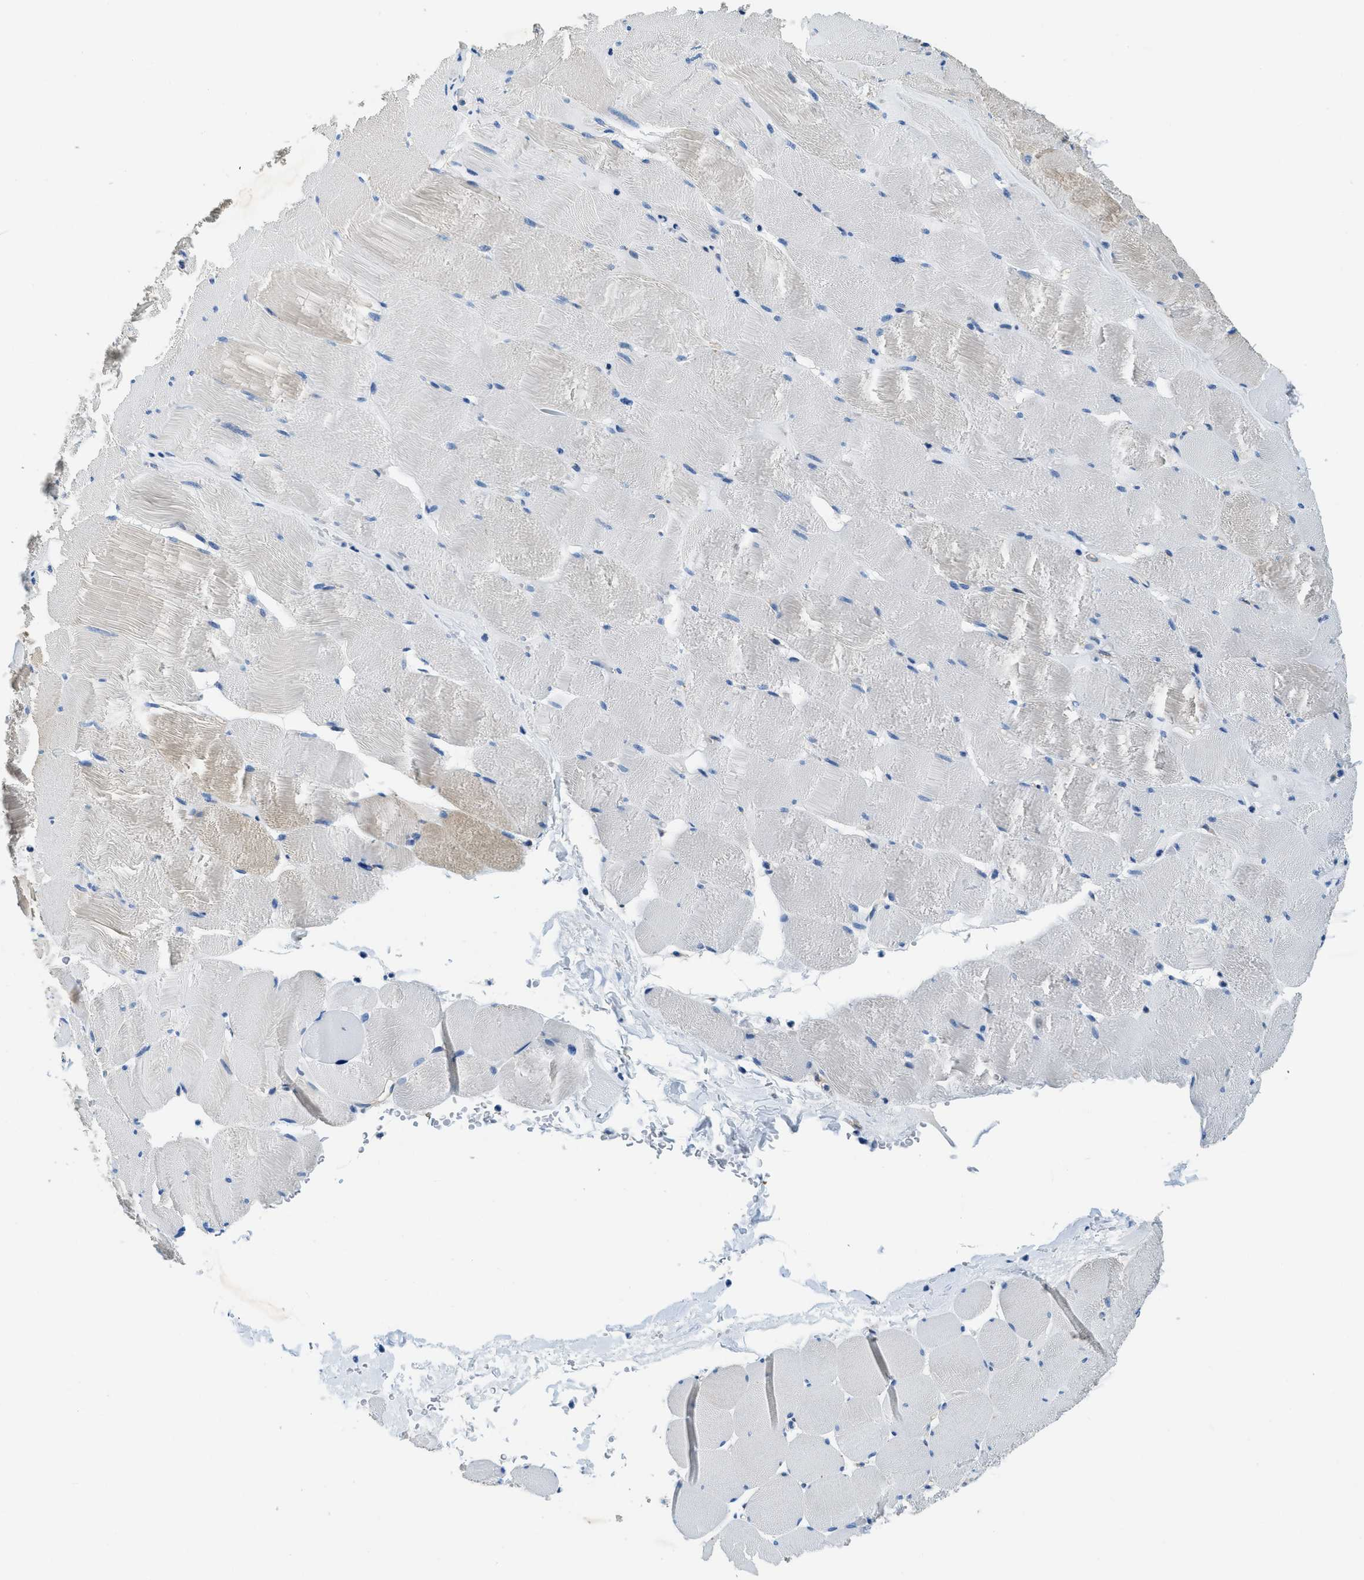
{"staining": {"intensity": "negative", "quantity": "none", "location": "none"}, "tissue": "skeletal muscle", "cell_type": "Myocytes", "image_type": "normal", "snomed": [{"axis": "morphology", "description": "Normal tissue, NOS"}, {"axis": "topography", "description": "Skeletal muscle"}], "caption": "Immunohistochemical staining of normal skeletal muscle displays no significant expression in myocytes.", "gene": "TWF1", "patient": {"sex": "male", "age": 62}}